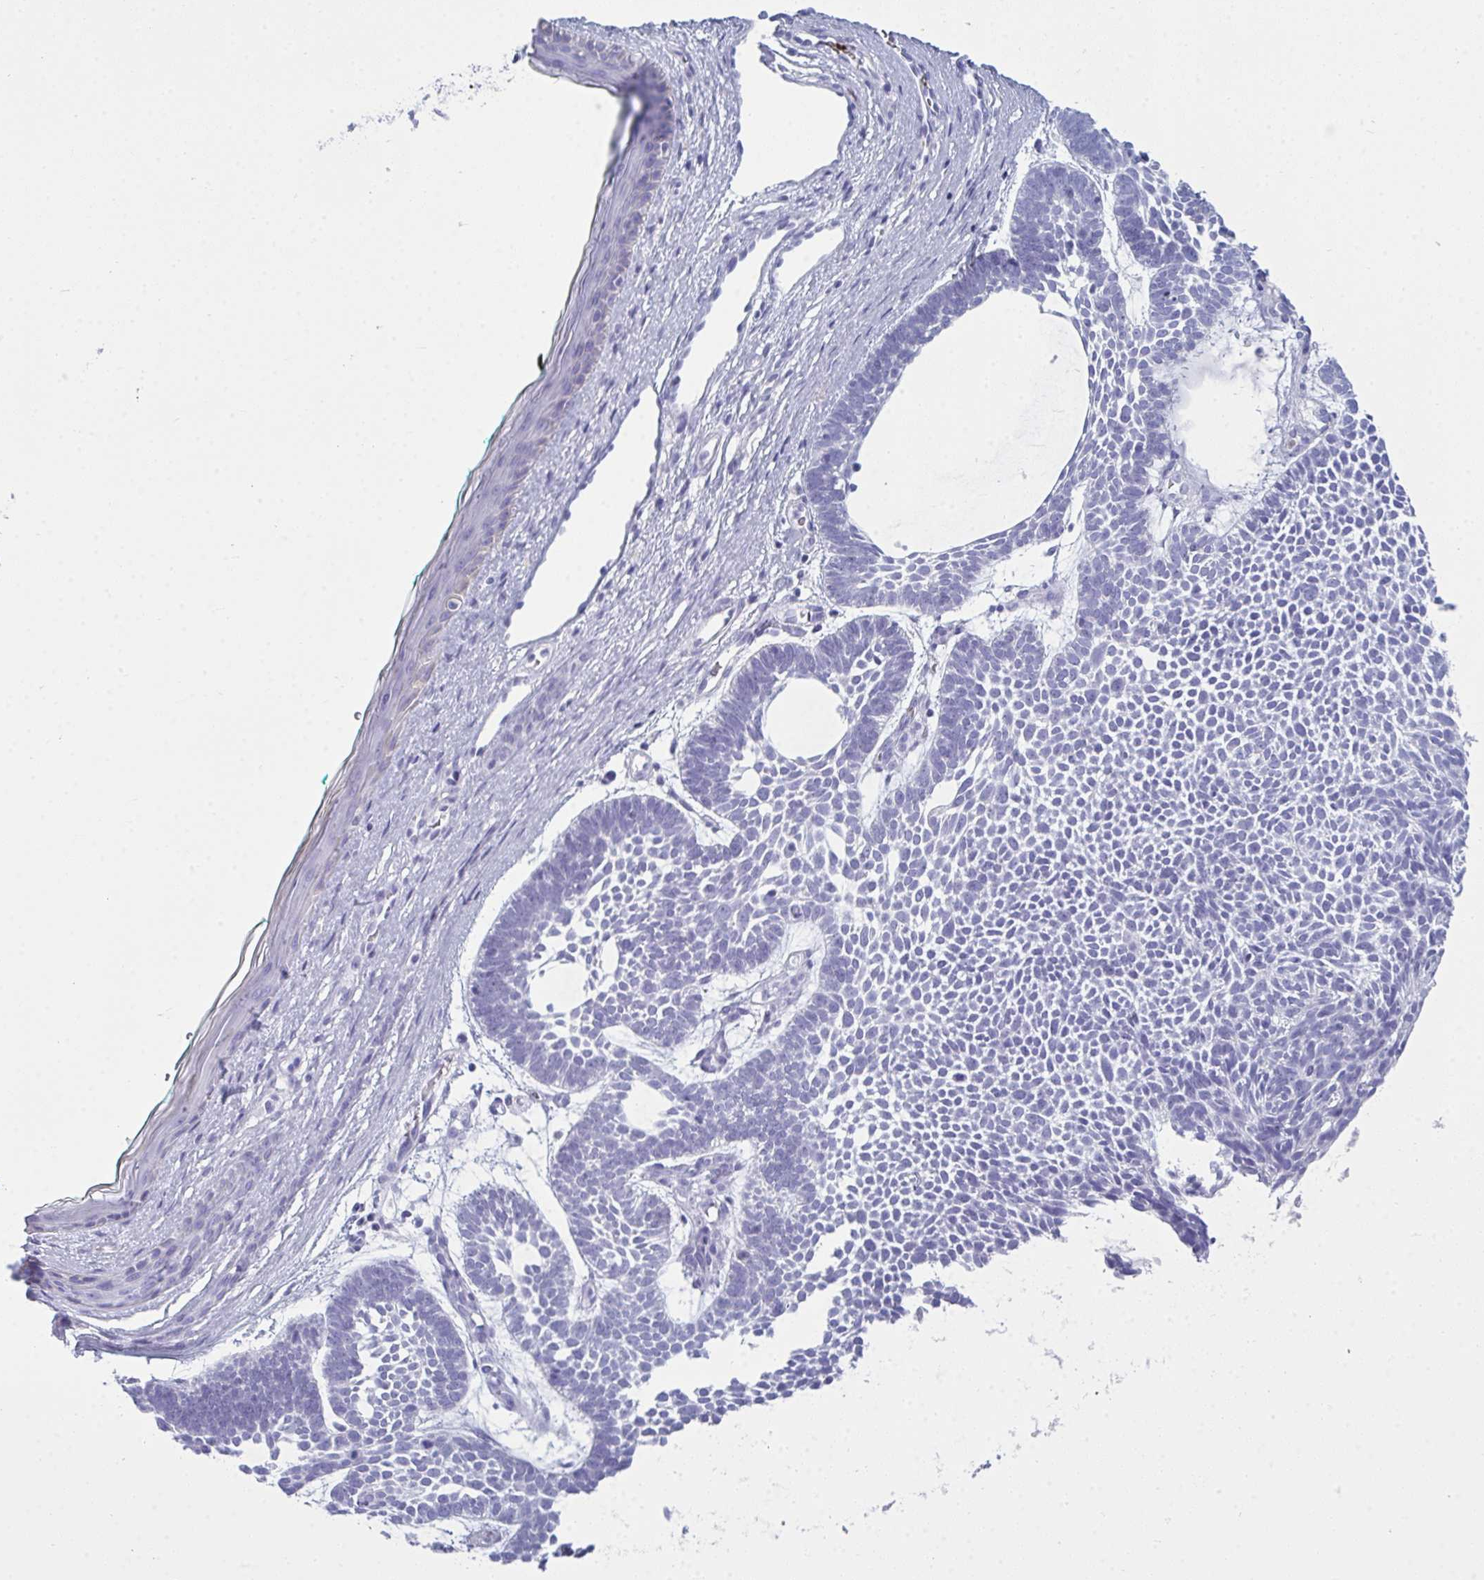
{"staining": {"intensity": "negative", "quantity": "none", "location": "none"}, "tissue": "skin cancer", "cell_type": "Tumor cells", "image_type": "cancer", "snomed": [{"axis": "morphology", "description": "Basal cell carcinoma"}, {"axis": "topography", "description": "Skin"}, {"axis": "topography", "description": "Skin of face"}], "caption": "DAB immunohistochemical staining of human basal cell carcinoma (skin) reveals no significant staining in tumor cells. (DAB (3,3'-diaminobenzidine) immunohistochemistry (IHC), high magnification).", "gene": "SERPINB10", "patient": {"sex": "male", "age": 83}}